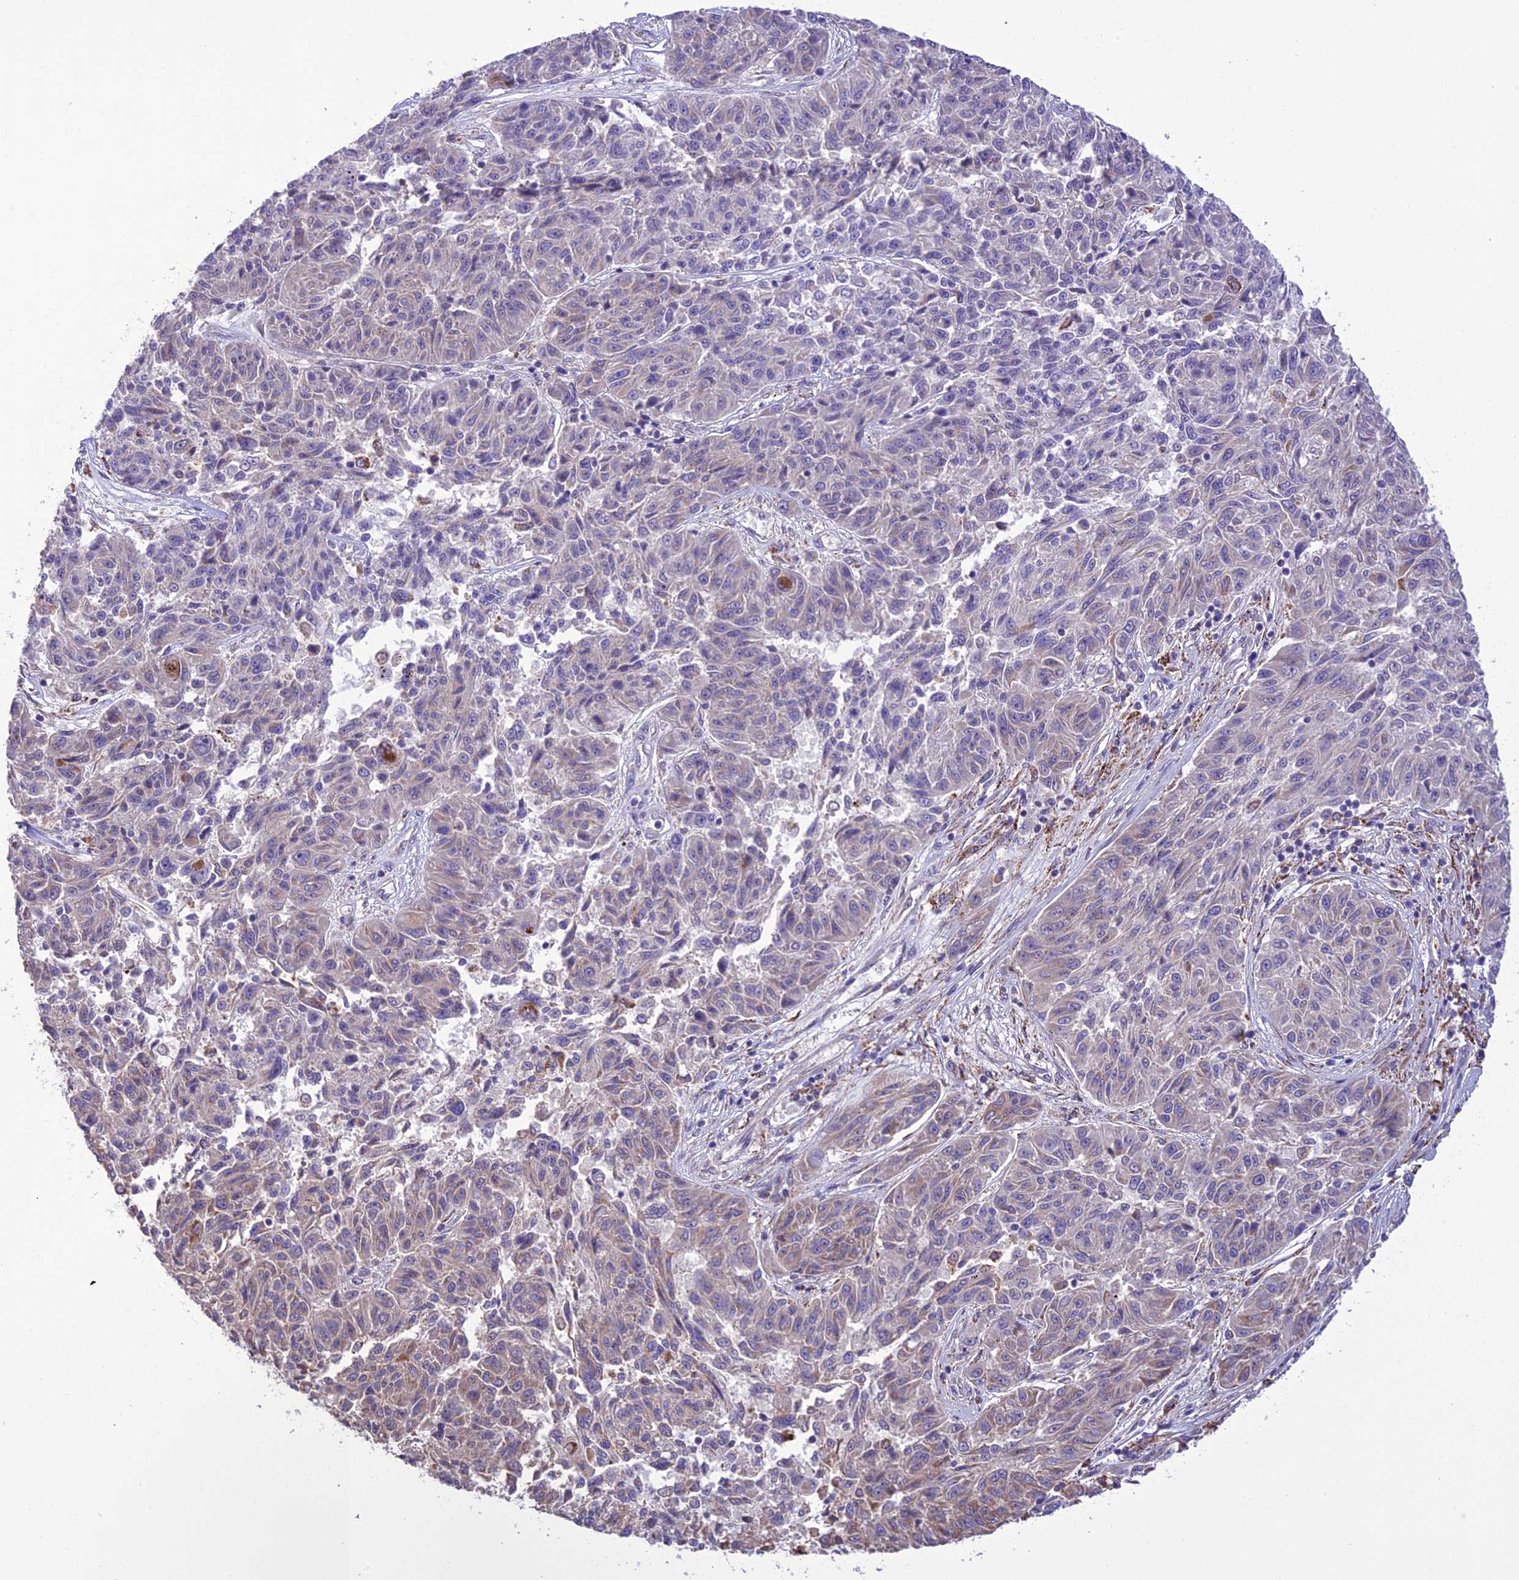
{"staining": {"intensity": "negative", "quantity": "none", "location": "none"}, "tissue": "melanoma", "cell_type": "Tumor cells", "image_type": "cancer", "snomed": [{"axis": "morphology", "description": "Malignant melanoma, NOS"}, {"axis": "topography", "description": "Skin"}], "caption": "Melanoma was stained to show a protein in brown. There is no significant expression in tumor cells.", "gene": "TBC1D24", "patient": {"sex": "male", "age": 53}}